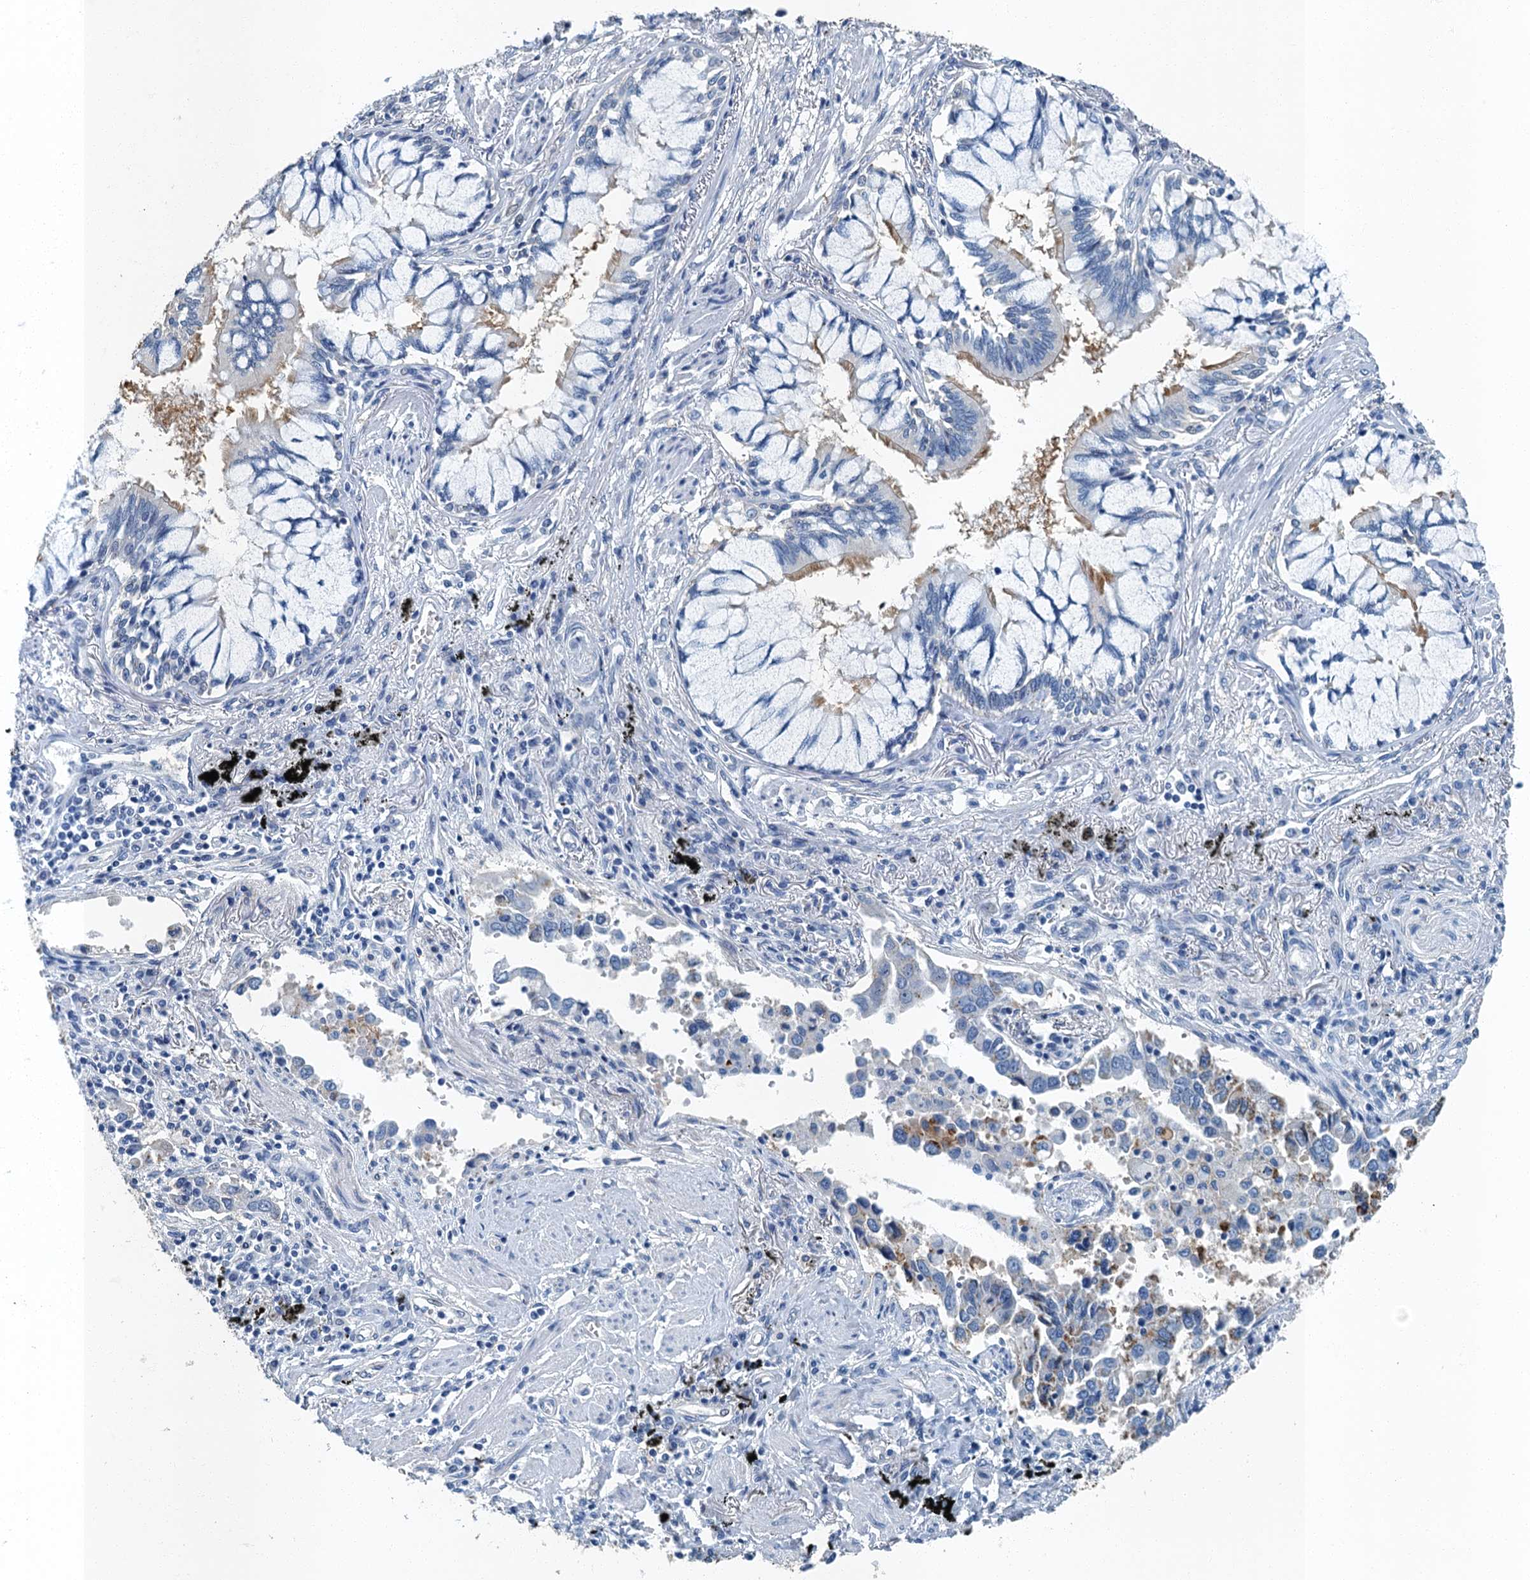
{"staining": {"intensity": "negative", "quantity": "none", "location": "none"}, "tissue": "lung cancer", "cell_type": "Tumor cells", "image_type": "cancer", "snomed": [{"axis": "morphology", "description": "Adenocarcinoma, NOS"}, {"axis": "topography", "description": "Lung"}], "caption": "Human lung cancer stained for a protein using IHC reveals no staining in tumor cells.", "gene": "GADL1", "patient": {"sex": "male", "age": 67}}